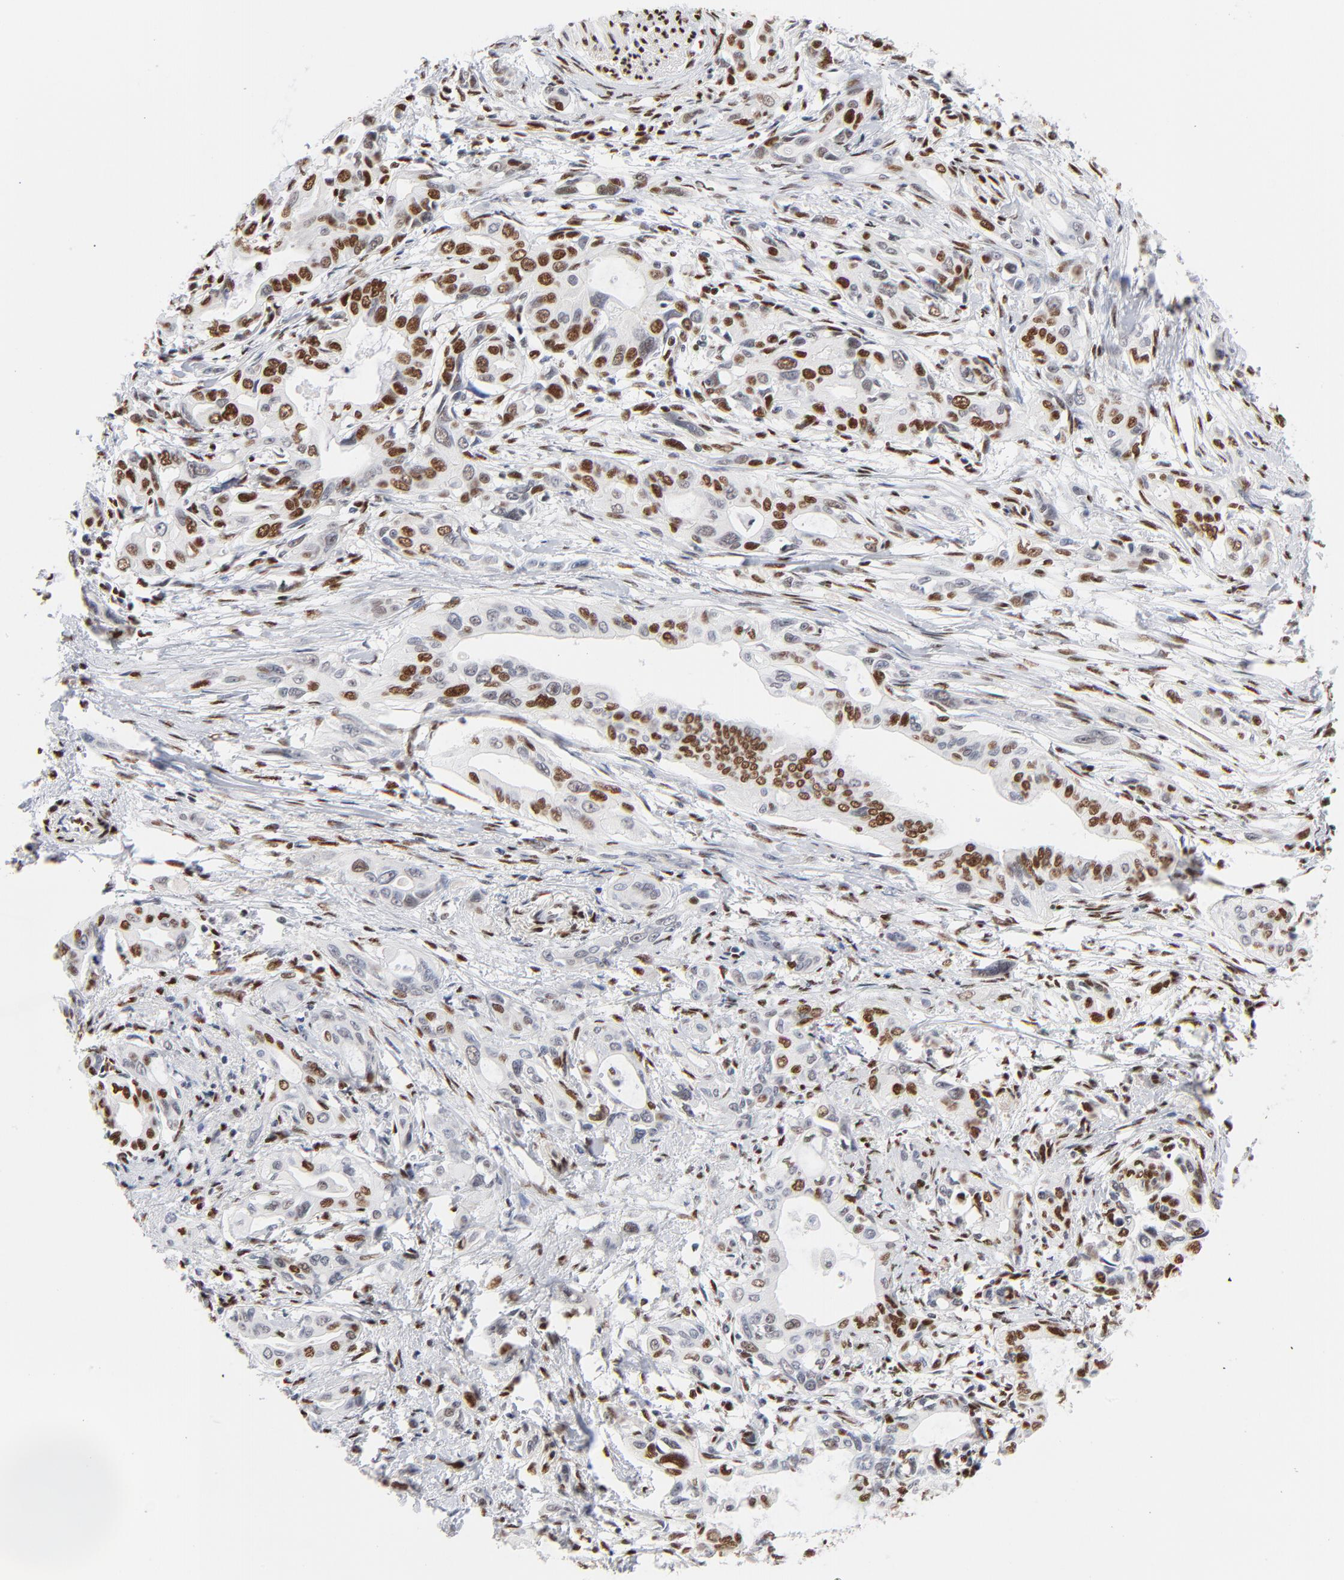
{"staining": {"intensity": "strong", "quantity": "25%-75%", "location": "nuclear"}, "tissue": "pancreatic cancer", "cell_type": "Tumor cells", "image_type": "cancer", "snomed": [{"axis": "morphology", "description": "Adenocarcinoma, NOS"}, {"axis": "topography", "description": "Pancreas"}], "caption": "This is an image of immunohistochemistry (IHC) staining of adenocarcinoma (pancreatic), which shows strong positivity in the nuclear of tumor cells.", "gene": "CREB1", "patient": {"sex": "female", "age": 60}}